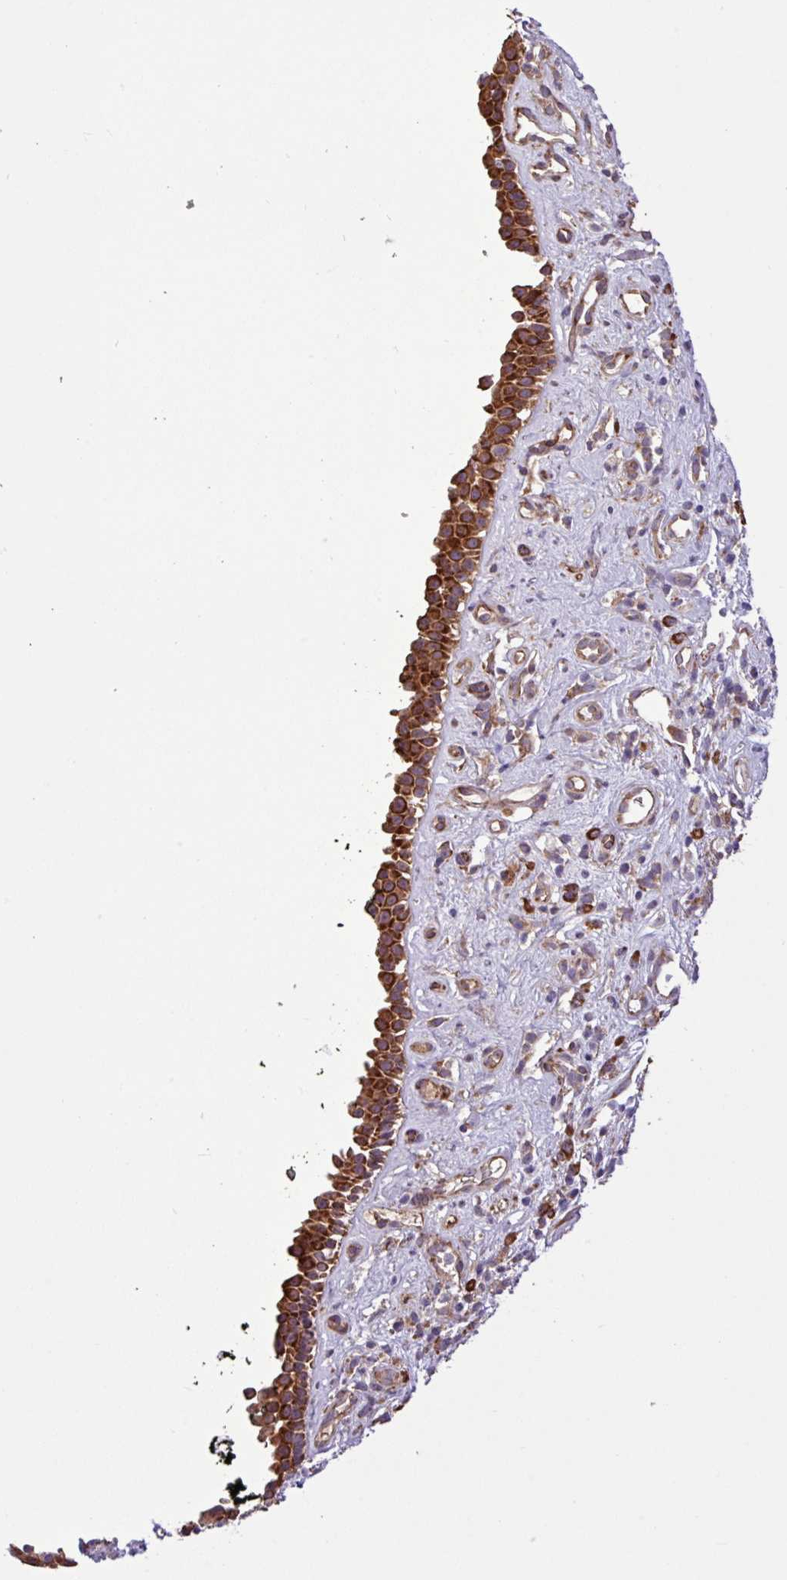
{"staining": {"intensity": "strong", "quantity": ">75%", "location": "cytoplasmic/membranous"}, "tissue": "nasopharynx", "cell_type": "Respiratory epithelial cells", "image_type": "normal", "snomed": [{"axis": "morphology", "description": "Normal tissue, NOS"}, {"axis": "morphology", "description": "Squamous cell carcinoma, NOS"}, {"axis": "topography", "description": "Nasopharynx"}, {"axis": "topography", "description": "Head-Neck"}], "caption": "Human nasopharynx stained with a brown dye demonstrates strong cytoplasmic/membranous positive expression in approximately >75% of respiratory epithelial cells.", "gene": "RPL13", "patient": {"sex": "male", "age": 85}}